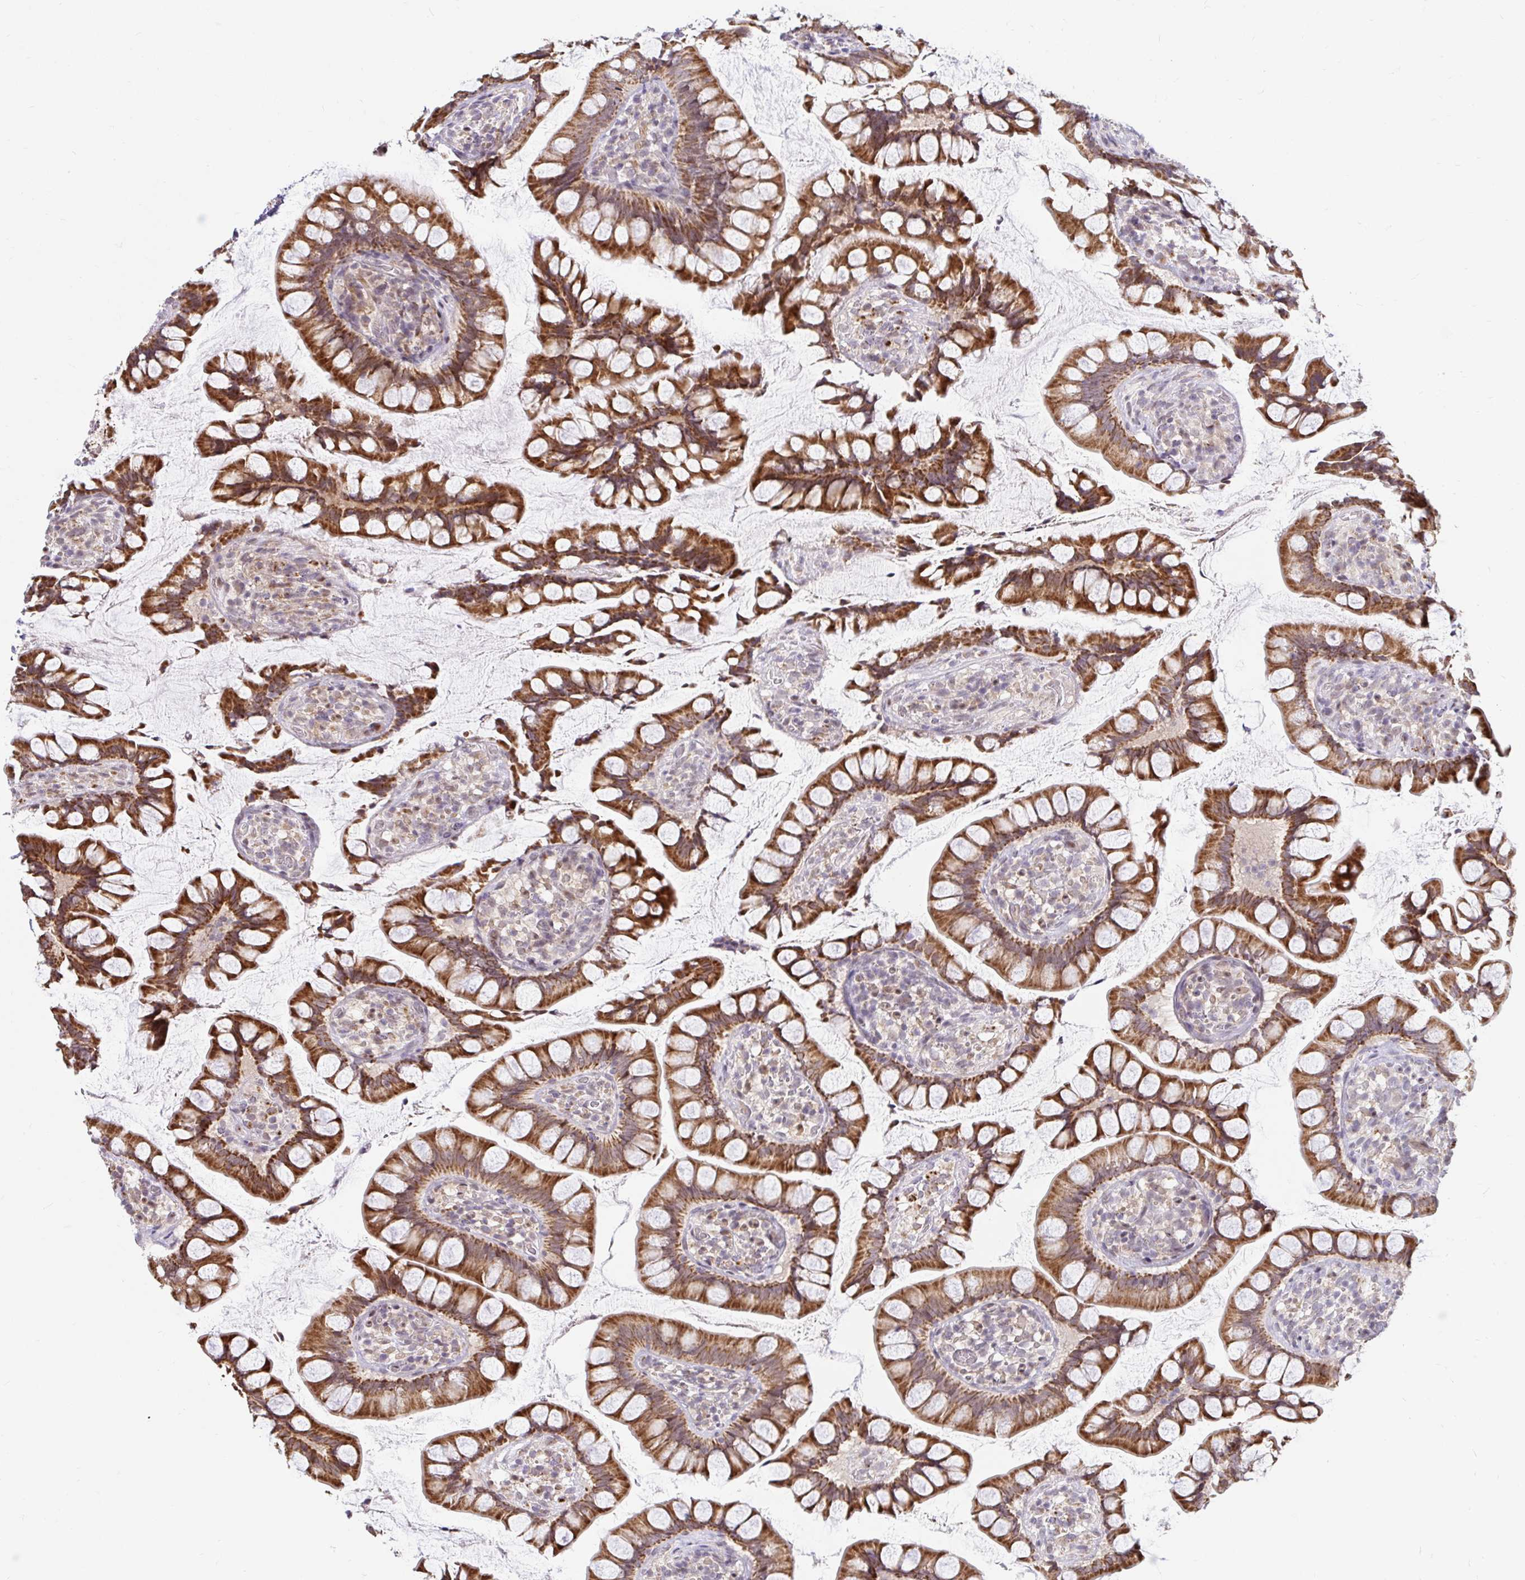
{"staining": {"intensity": "strong", "quantity": ">75%", "location": "cytoplasmic/membranous"}, "tissue": "small intestine", "cell_type": "Glandular cells", "image_type": "normal", "snomed": [{"axis": "morphology", "description": "Normal tissue, NOS"}, {"axis": "topography", "description": "Small intestine"}], "caption": "Protein expression analysis of normal human small intestine reveals strong cytoplasmic/membranous expression in approximately >75% of glandular cells. The staining was performed using DAB to visualize the protein expression in brown, while the nuclei were stained in blue with hematoxylin (Magnification: 20x).", "gene": "TIMM50", "patient": {"sex": "male", "age": 70}}